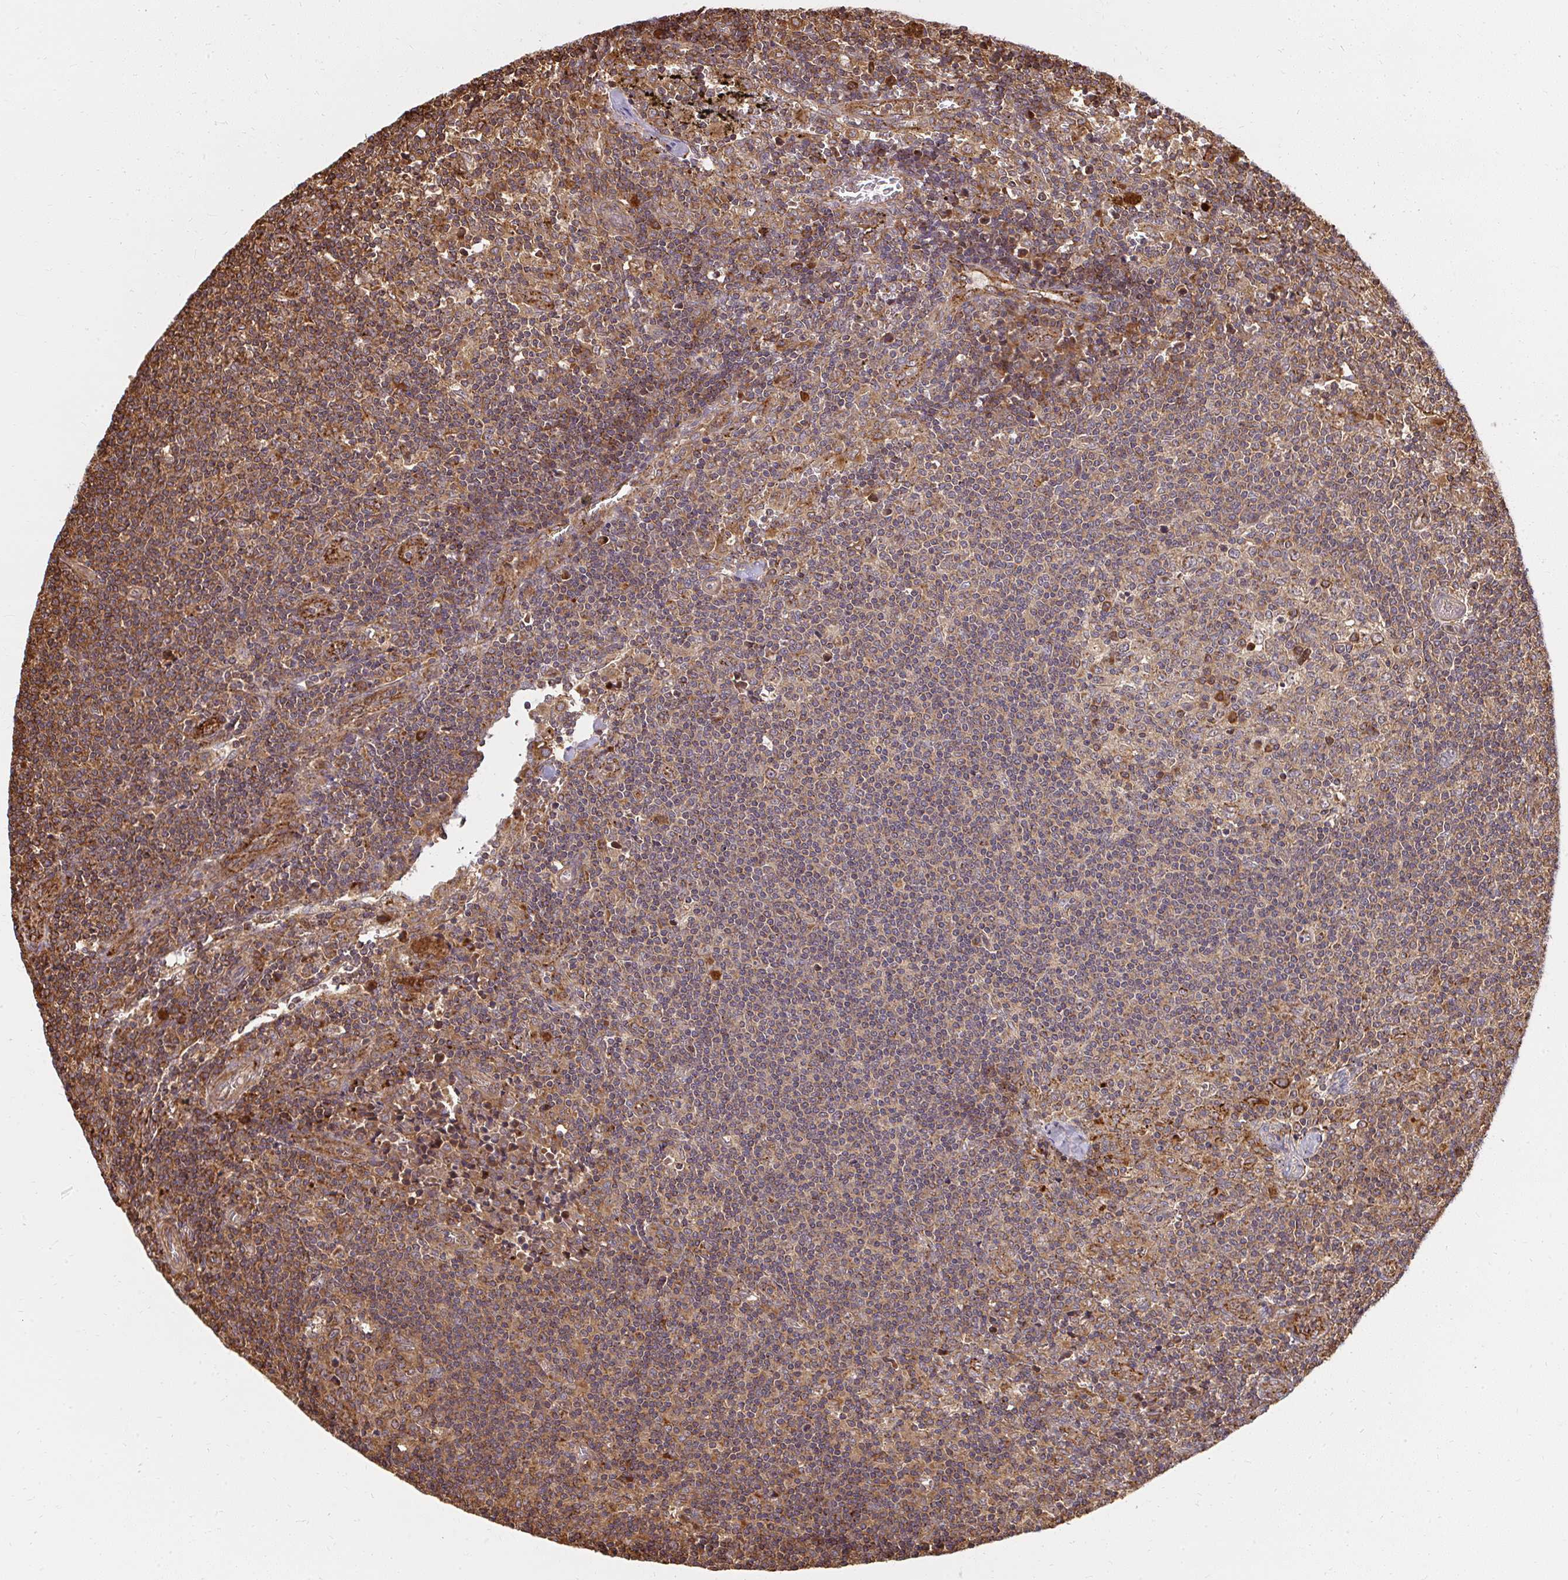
{"staining": {"intensity": "moderate", "quantity": "25%-75%", "location": "cytoplasmic/membranous"}, "tissue": "lymph node", "cell_type": "Germinal center cells", "image_type": "normal", "snomed": [{"axis": "morphology", "description": "Normal tissue, NOS"}, {"axis": "topography", "description": "Lymph node"}], "caption": "Protein expression analysis of benign lymph node shows moderate cytoplasmic/membranous expression in about 25%-75% of germinal center cells.", "gene": "GNS", "patient": {"sex": "female", "age": 45}}